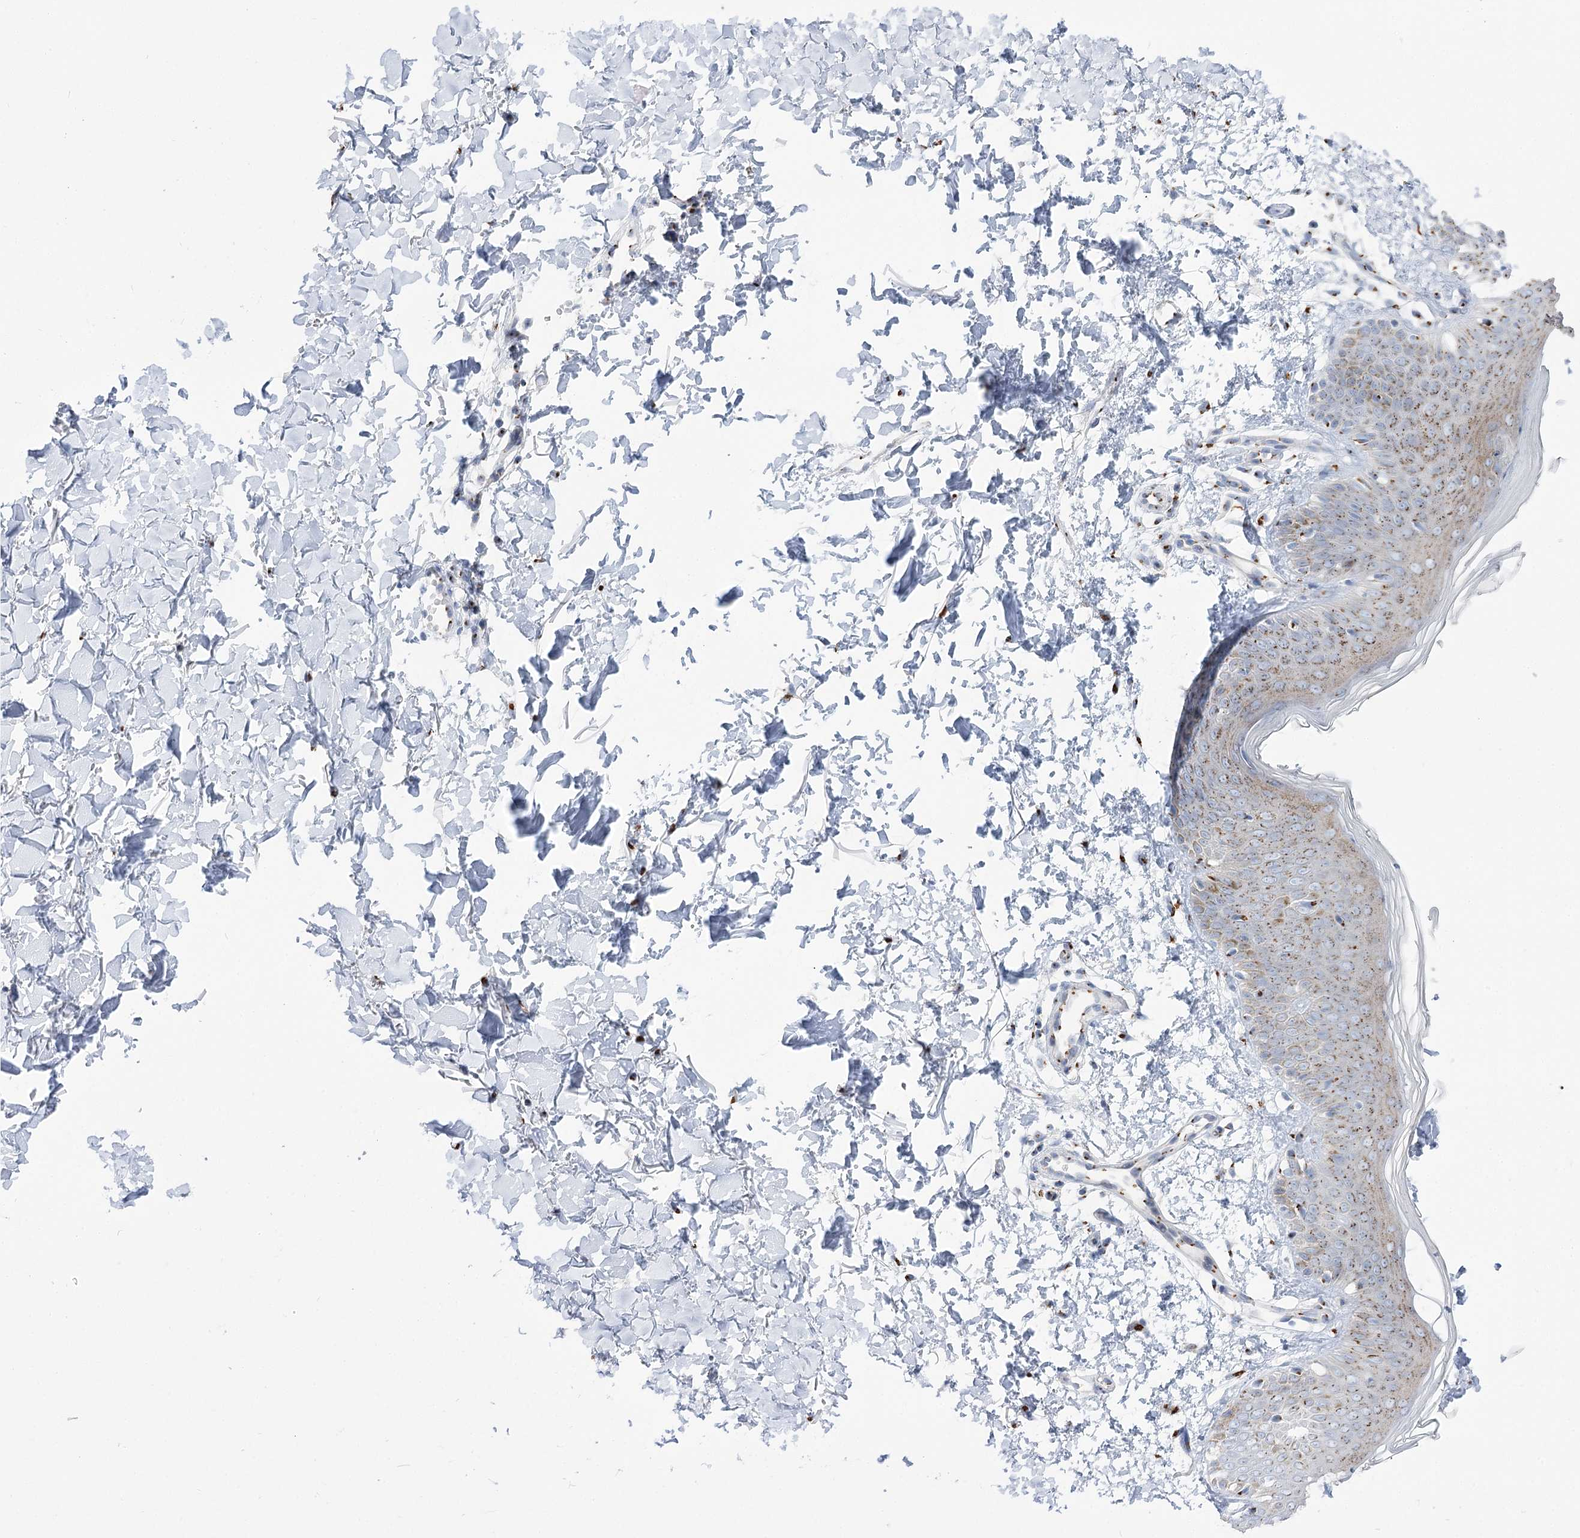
{"staining": {"intensity": "moderate", "quantity": ">75%", "location": "cytoplasmic/membranous"}, "tissue": "skin", "cell_type": "Fibroblasts", "image_type": "normal", "snomed": [{"axis": "morphology", "description": "Normal tissue, NOS"}, {"axis": "topography", "description": "Skin"}], "caption": "Immunohistochemistry (DAB (3,3'-diaminobenzidine)) staining of normal human skin reveals moderate cytoplasmic/membranous protein positivity in about >75% of fibroblasts. (DAB IHC, brown staining for protein, blue staining for nuclei).", "gene": "TMEM165", "patient": {"sex": "male", "age": 37}}